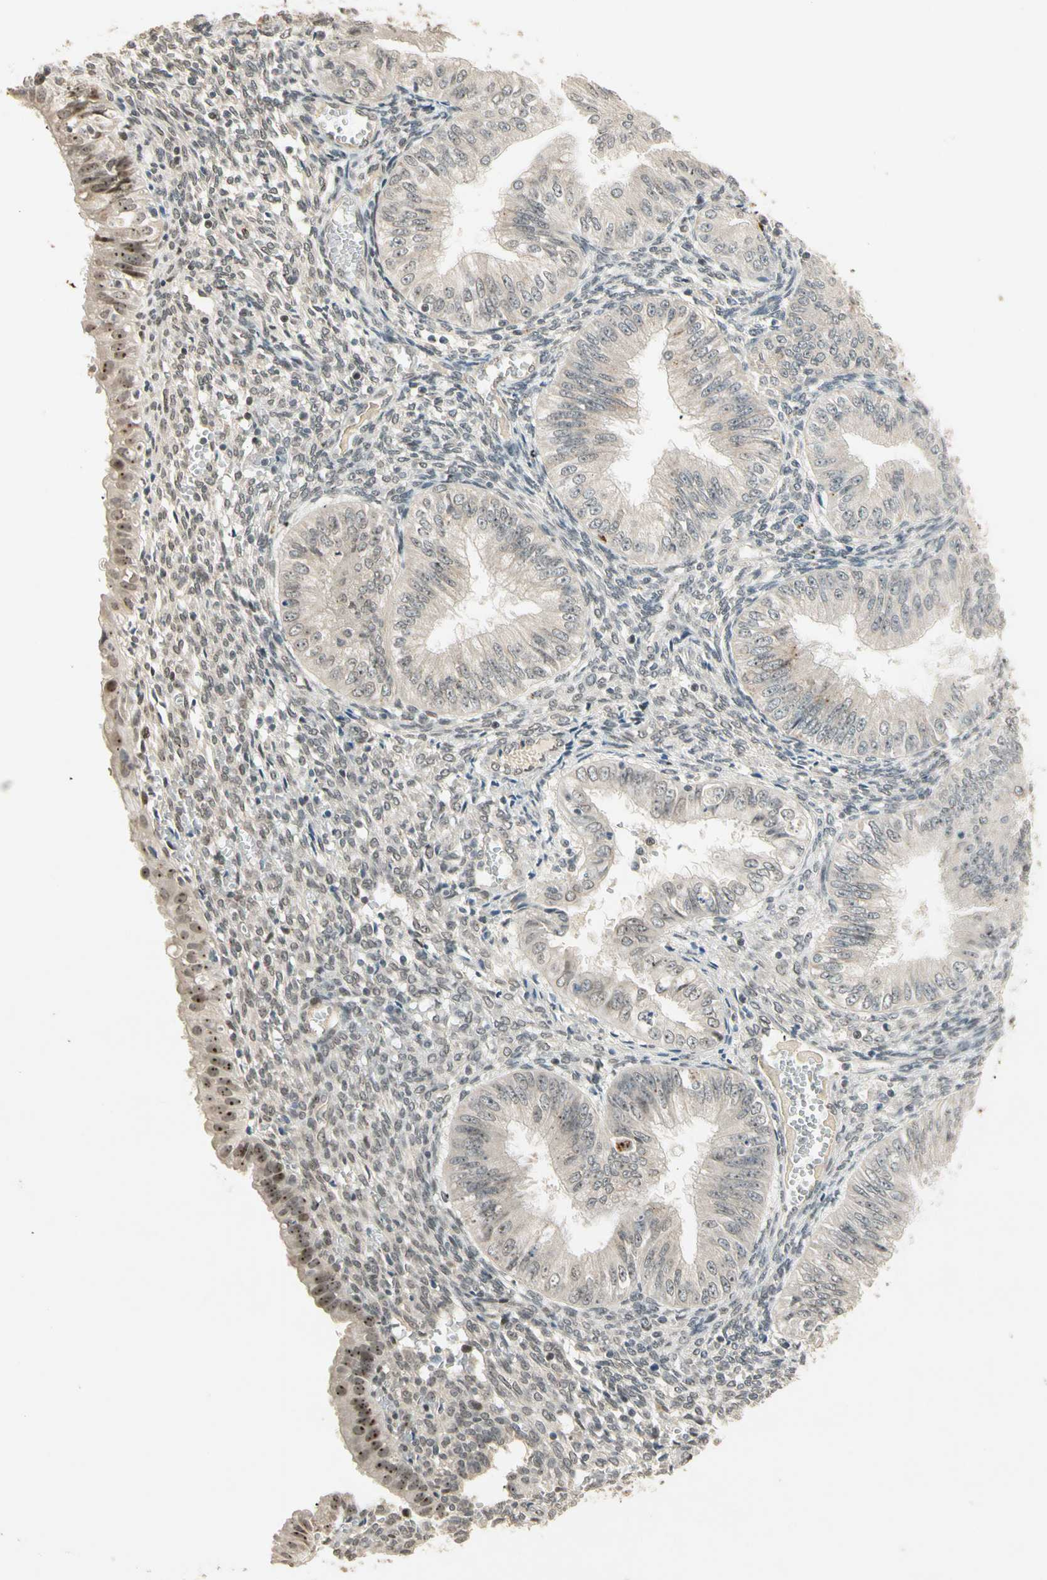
{"staining": {"intensity": "moderate", "quantity": "<25%", "location": "cytoplasmic/membranous,nuclear"}, "tissue": "endometrial cancer", "cell_type": "Tumor cells", "image_type": "cancer", "snomed": [{"axis": "morphology", "description": "Normal tissue, NOS"}, {"axis": "morphology", "description": "Adenocarcinoma, NOS"}, {"axis": "topography", "description": "Endometrium"}], "caption": "This is an image of immunohistochemistry staining of endometrial adenocarcinoma, which shows moderate expression in the cytoplasmic/membranous and nuclear of tumor cells.", "gene": "ETV4", "patient": {"sex": "female", "age": 53}}